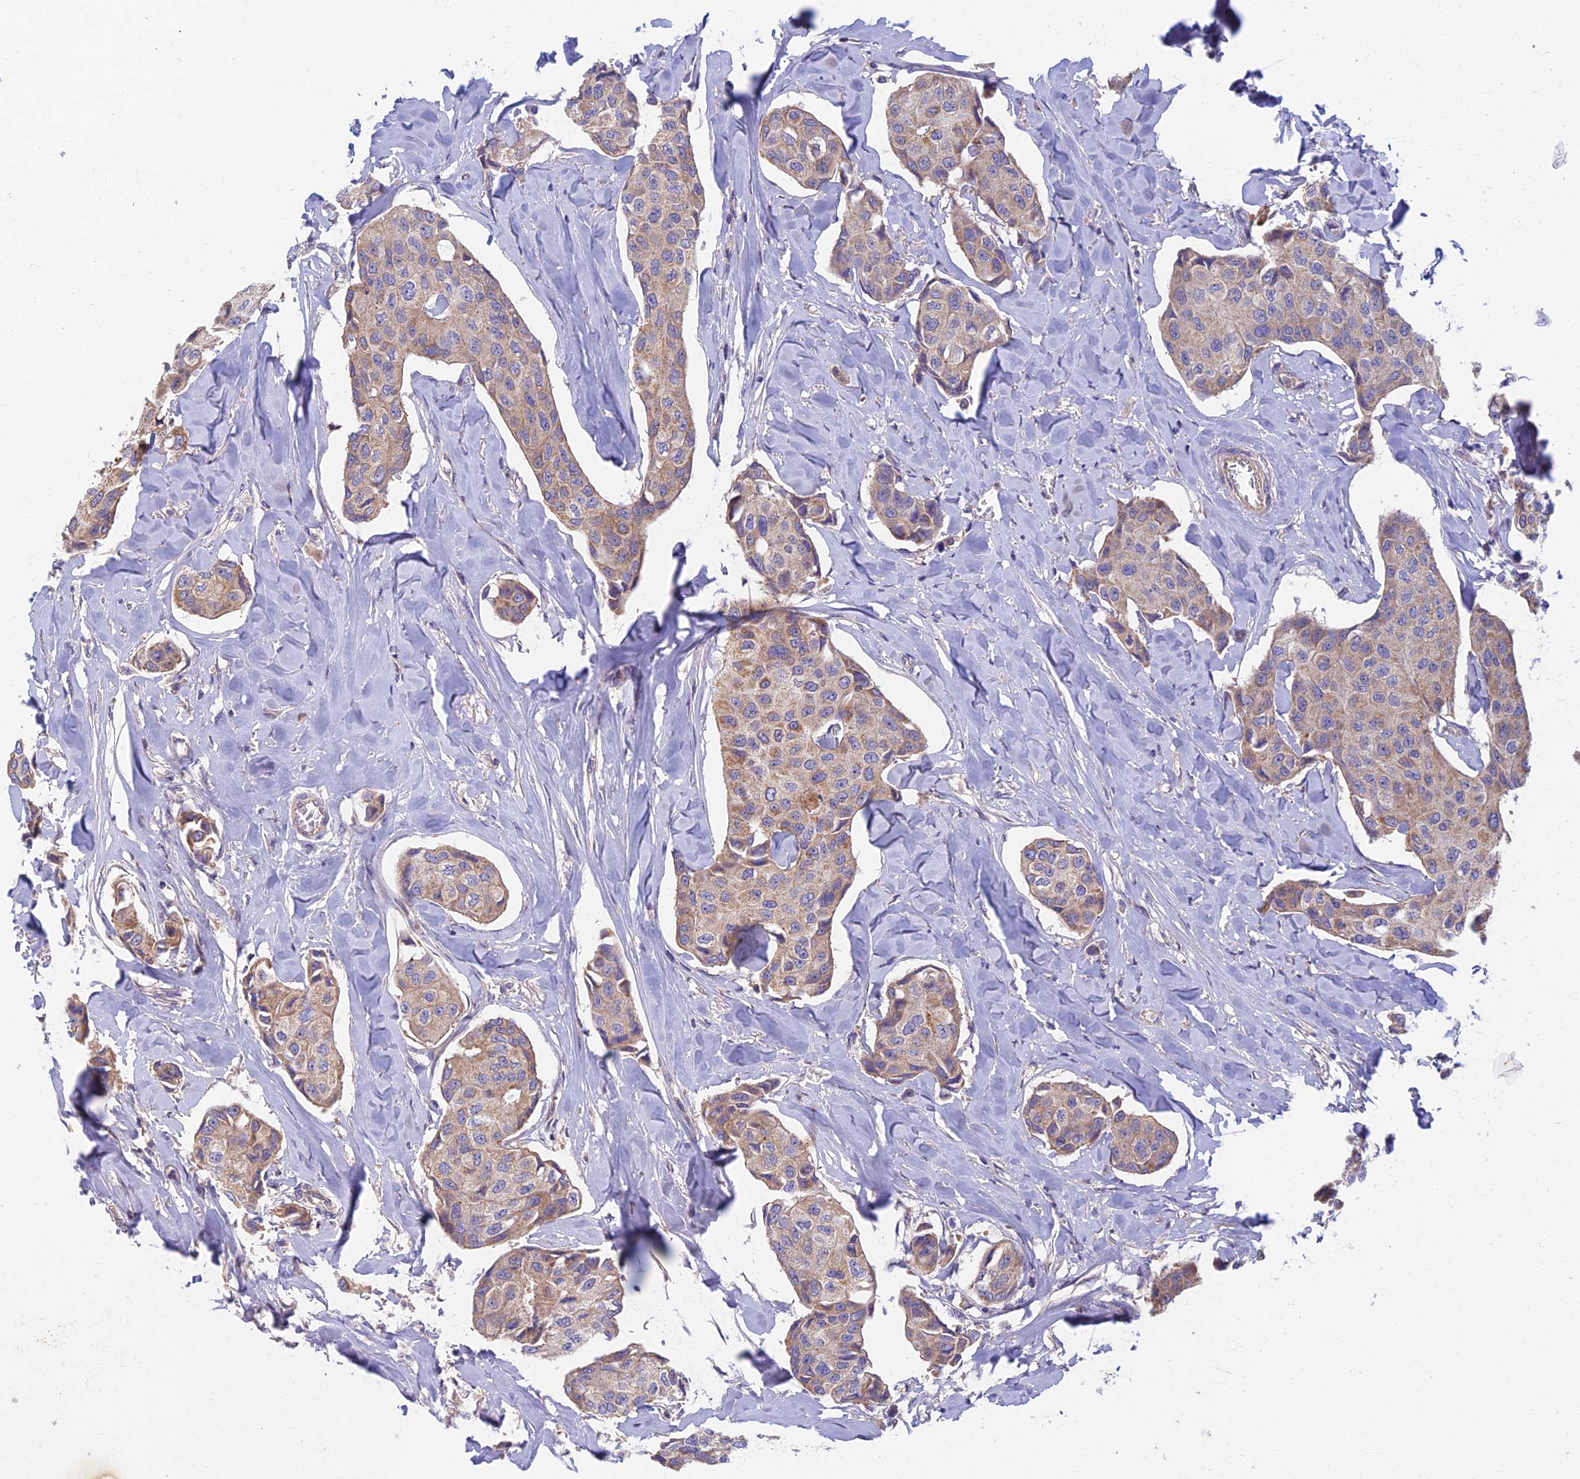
{"staining": {"intensity": "weak", "quantity": "25%-75%", "location": "cytoplasmic/membranous"}, "tissue": "breast cancer", "cell_type": "Tumor cells", "image_type": "cancer", "snomed": [{"axis": "morphology", "description": "Duct carcinoma"}, {"axis": "topography", "description": "Breast"}], "caption": "Breast cancer (infiltrating ductal carcinoma) stained with a protein marker reveals weak staining in tumor cells.", "gene": "SOGA1", "patient": {"sex": "female", "age": 80}}